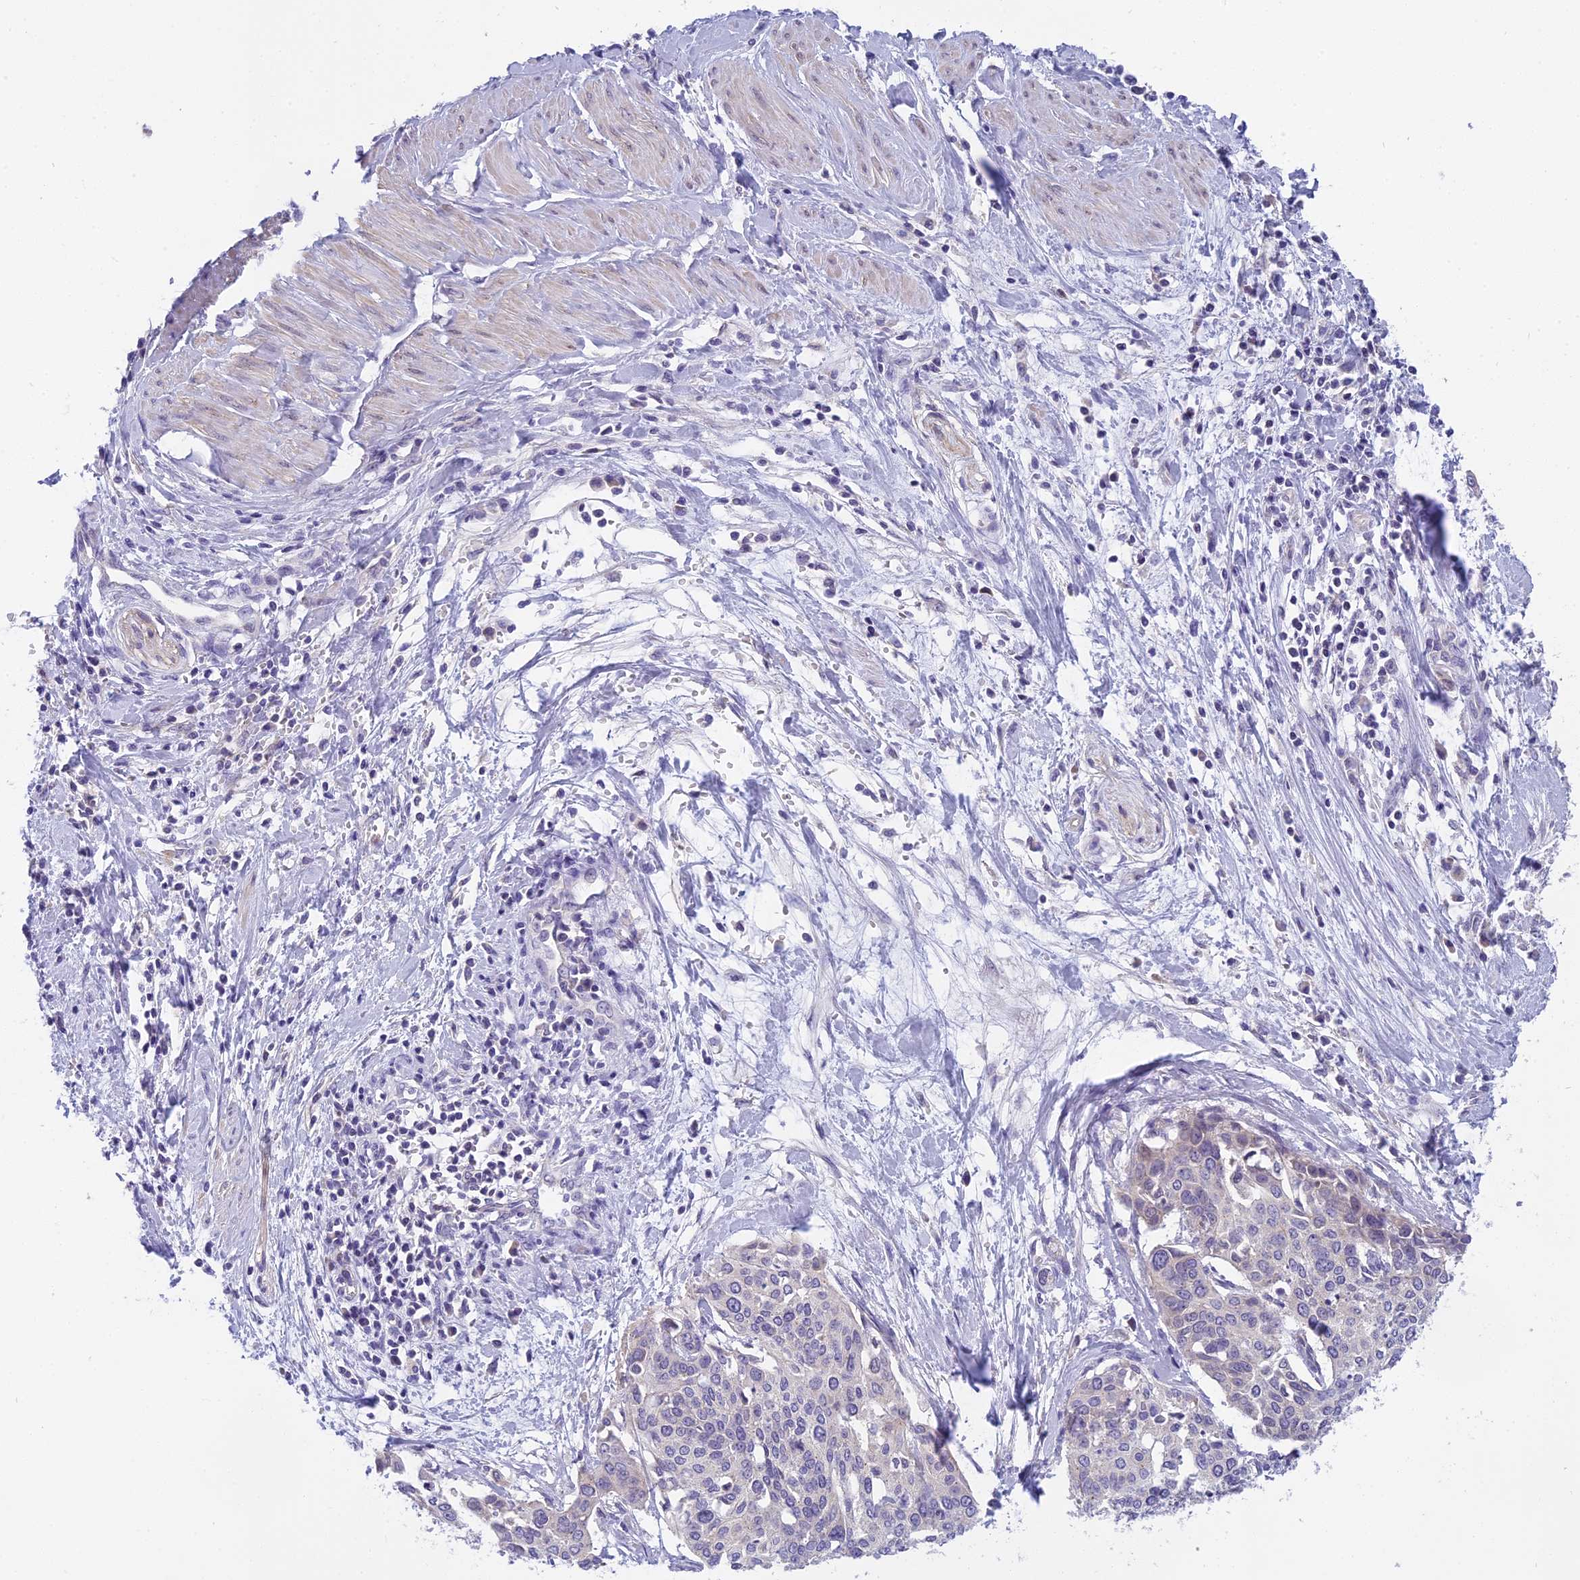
{"staining": {"intensity": "negative", "quantity": "none", "location": "none"}, "tissue": "cervical cancer", "cell_type": "Tumor cells", "image_type": "cancer", "snomed": [{"axis": "morphology", "description": "Squamous cell carcinoma, NOS"}, {"axis": "topography", "description": "Cervix"}], "caption": "IHC photomicrograph of human cervical squamous cell carcinoma stained for a protein (brown), which shows no positivity in tumor cells.", "gene": "ARHGEF37", "patient": {"sex": "female", "age": 44}}